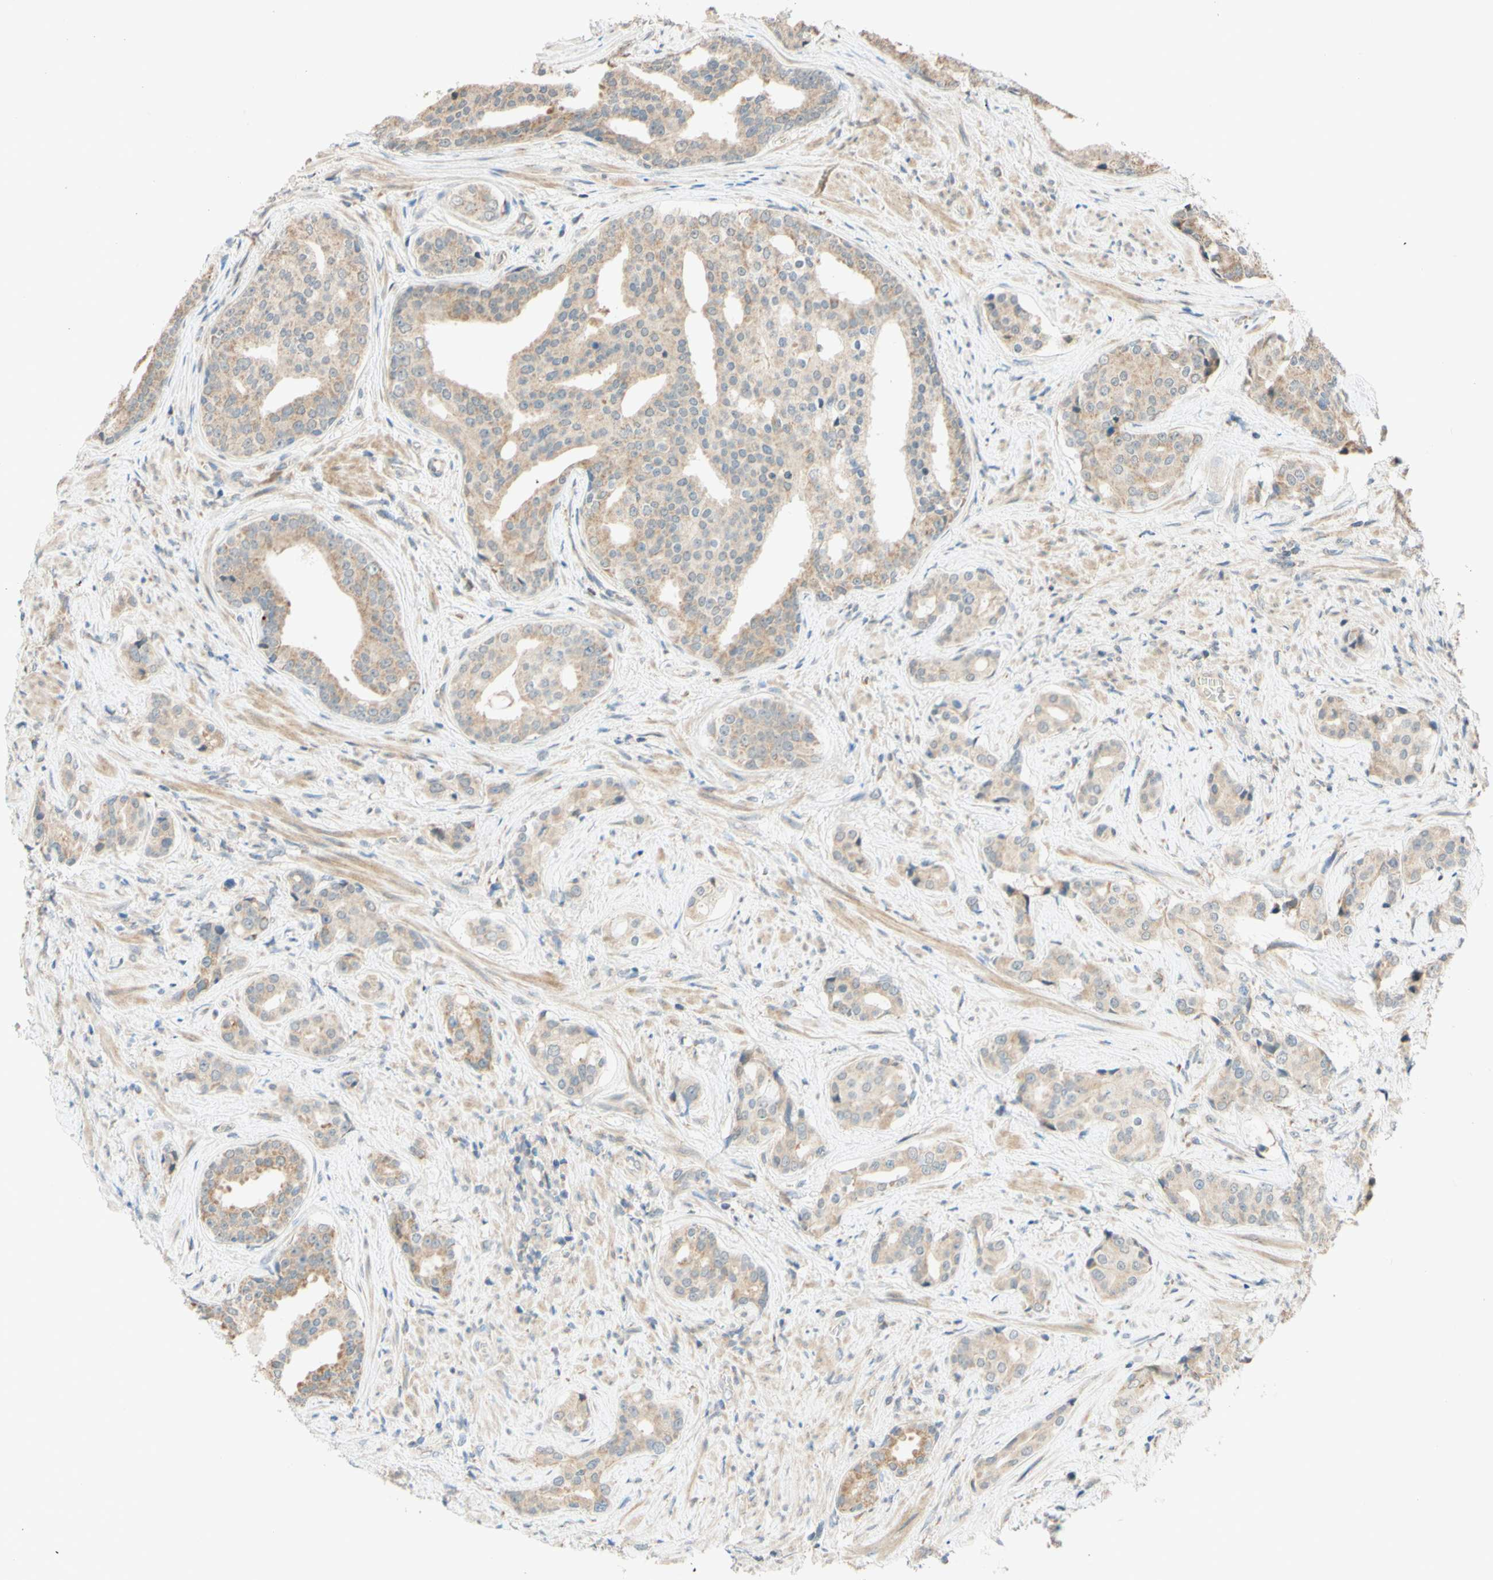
{"staining": {"intensity": "weak", "quantity": ">75%", "location": "cytoplasmic/membranous"}, "tissue": "prostate cancer", "cell_type": "Tumor cells", "image_type": "cancer", "snomed": [{"axis": "morphology", "description": "Adenocarcinoma, High grade"}, {"axis": "topography", "description": "Prostate"}], "caption": "Tumor cells display low levels of weak cytoplasmic/membranous staining in about >75% of cells in prostate cancer.", "gene": "GATA1", "patient": {"sex": "male", "age": 71}}